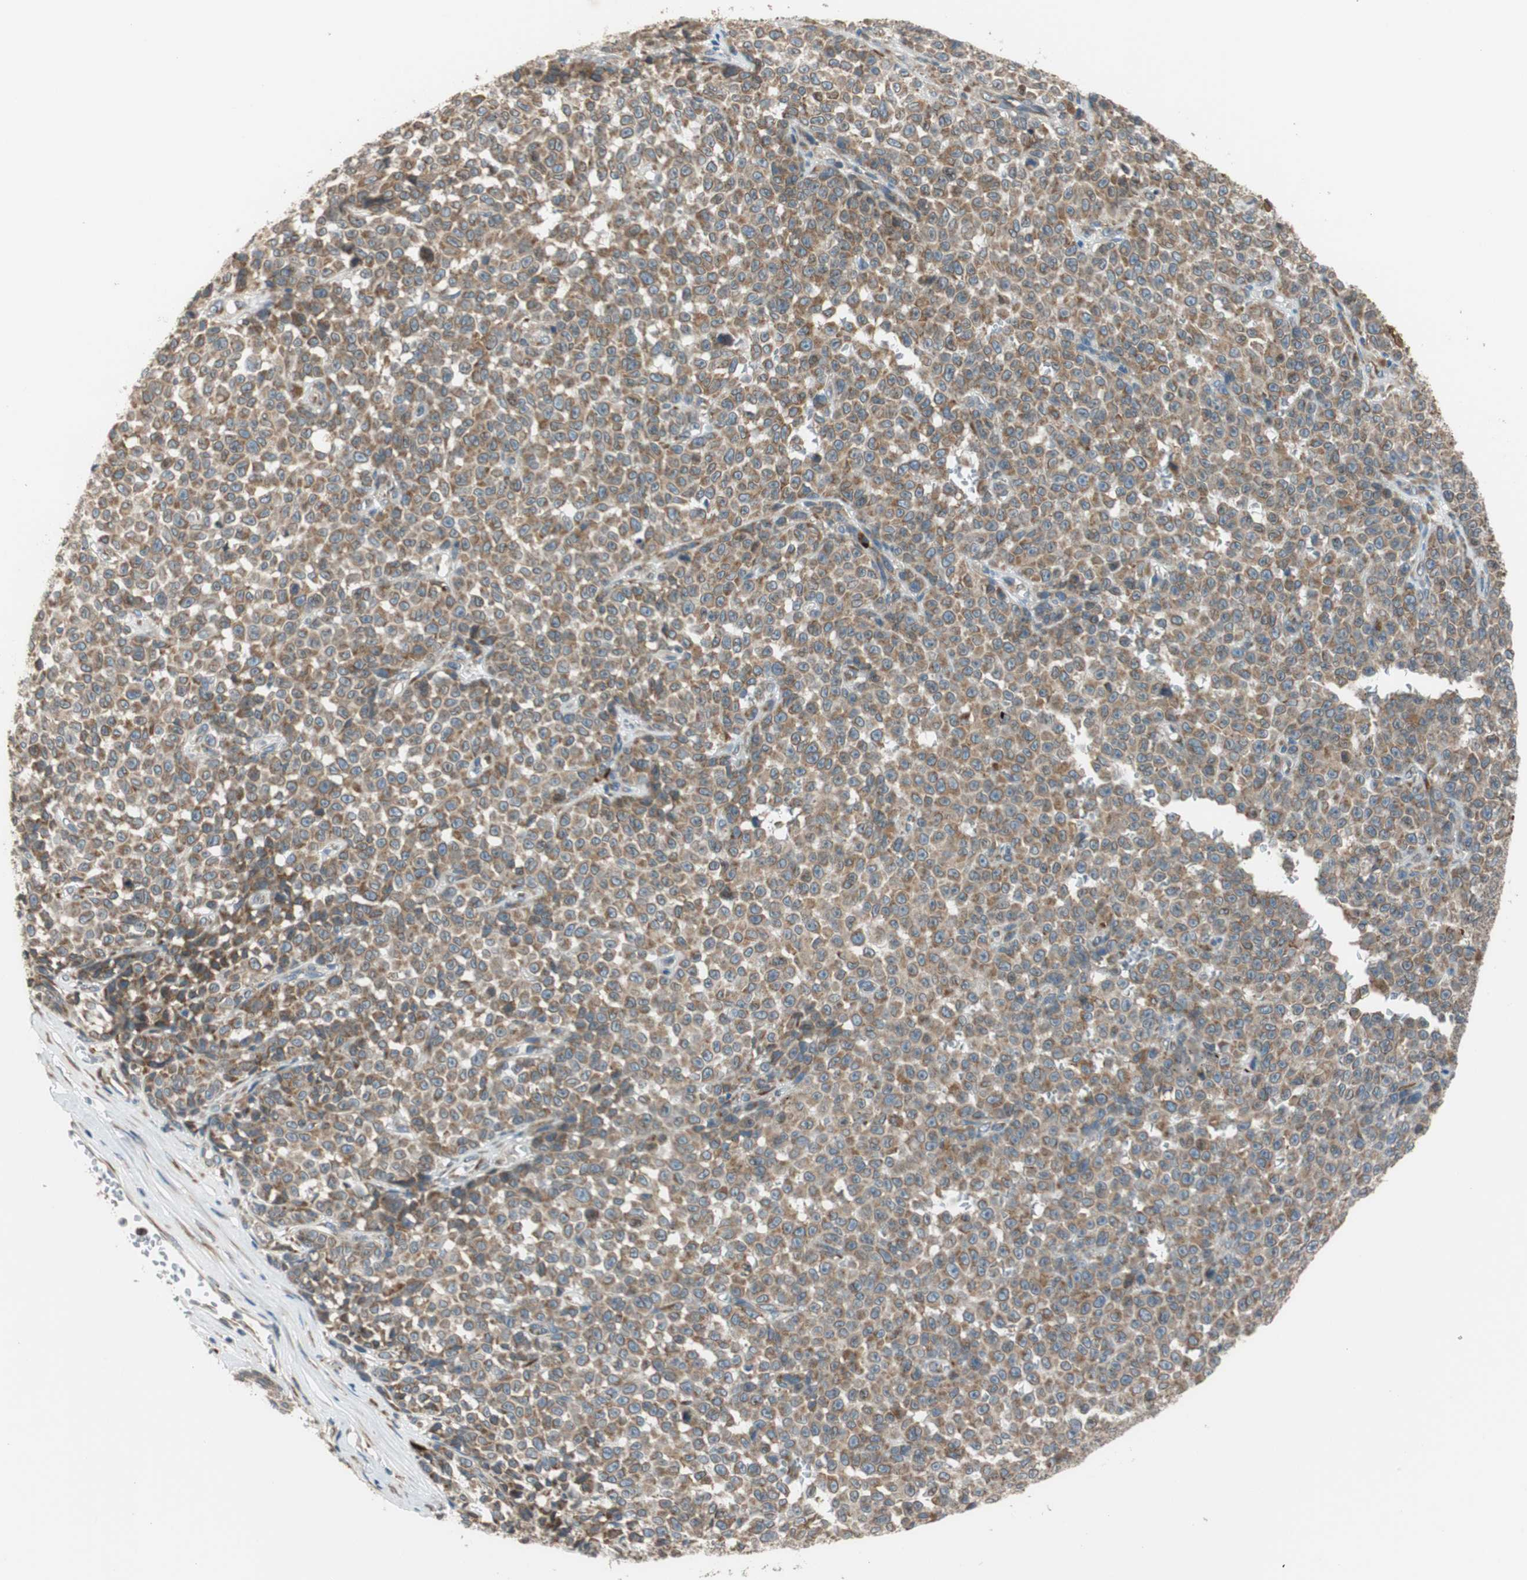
{"staining": {"intensity": "weak", "quantity": ">75%", "location": "cytoplasmic/membranous"}, "tissue": "melanoma", "cell_type": "Tumor cells", "image_type": "cancer", "snomed": [{"axis": "morphology", "description": "Malignant melanoma, NOS"}, {"axis": "topography", "description": "Skin"}], "caption": "This micrograph demonstrates malignant melanoma stained with immunohistochemistry to label a protein in brown. The cytoplasmic/membranous of tumor cells show weak positivity for the protein. Nuclei are counter-stained blue.", "gene": "RPN2", "patient": {"sex": "female", "age": 82}}